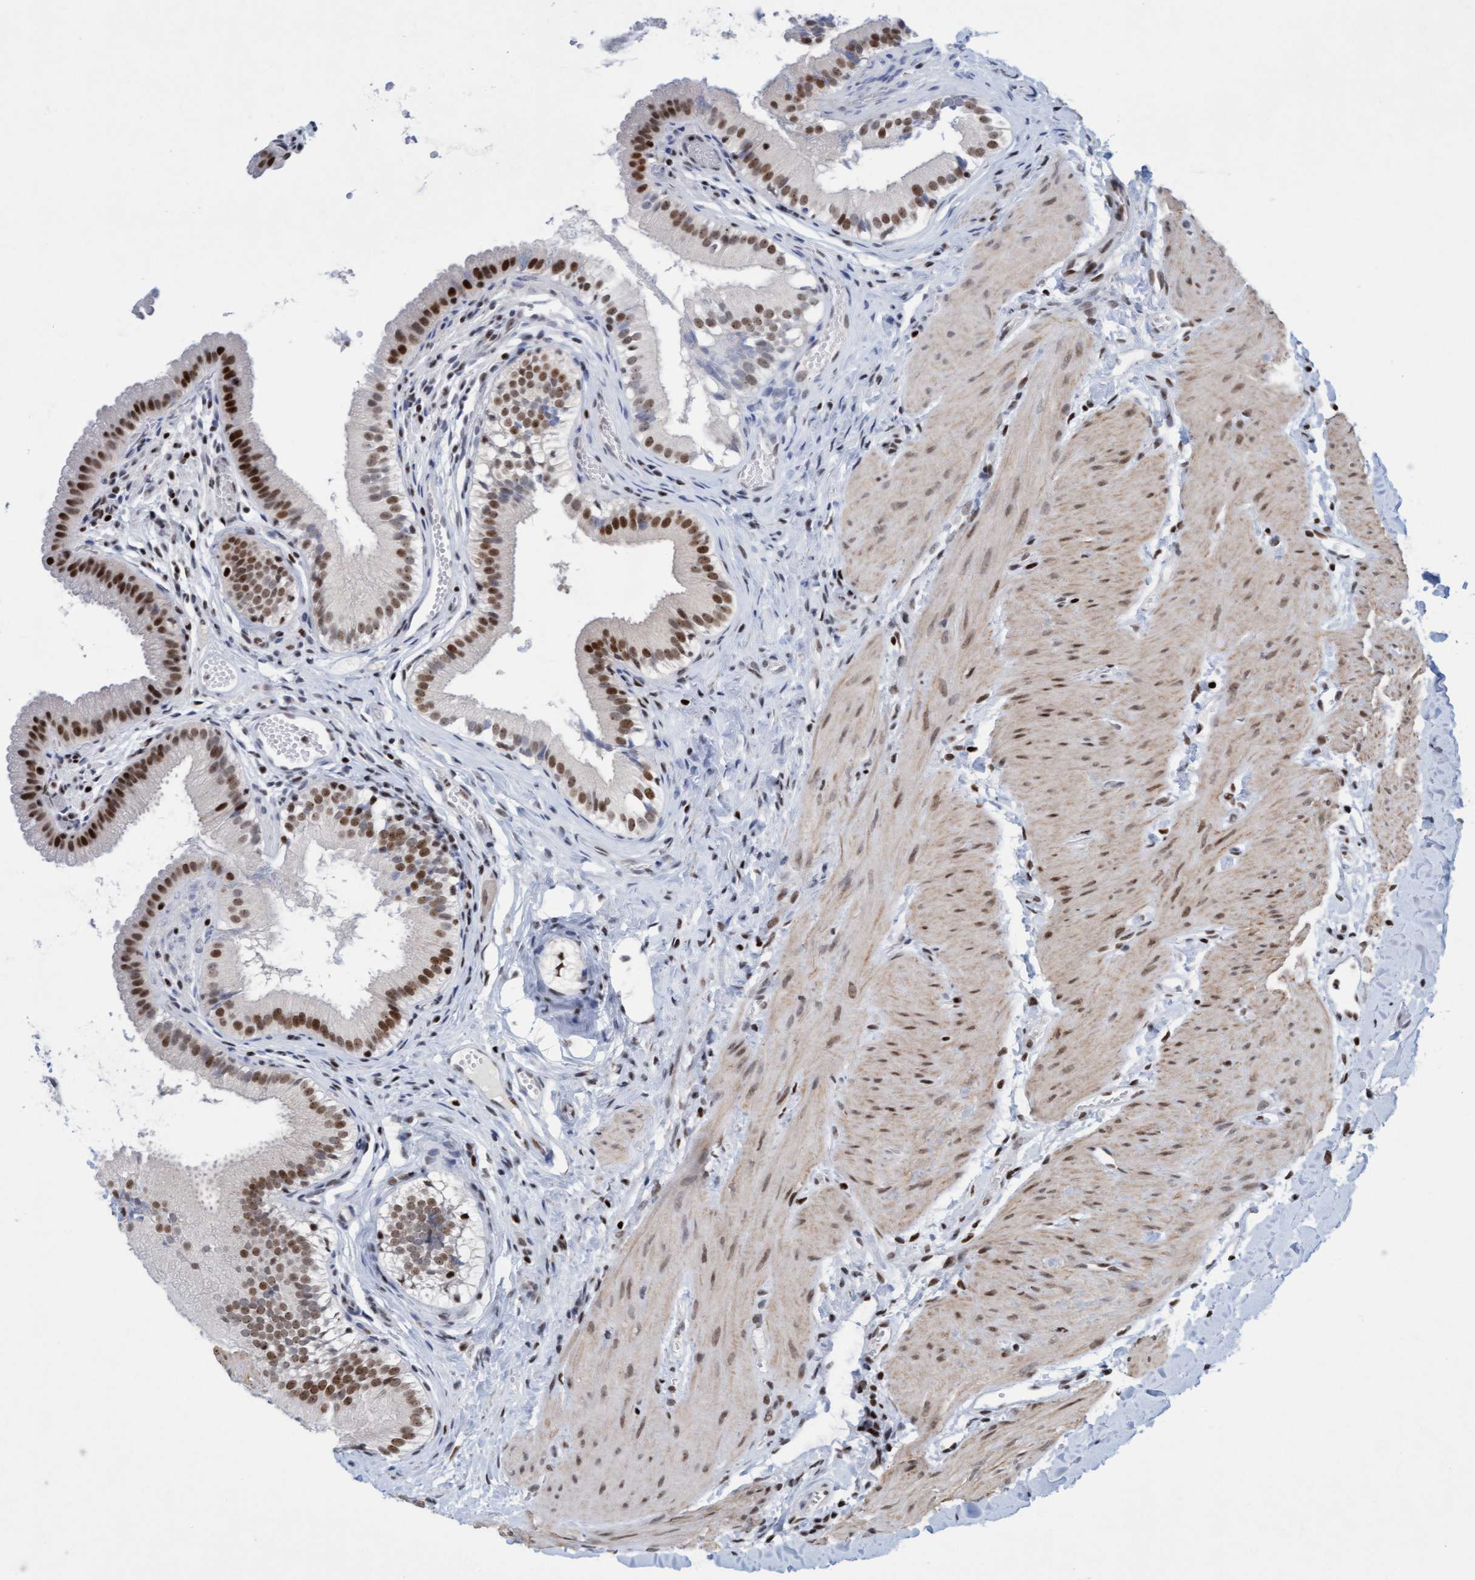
{"staining": {"intensity": "strong", "quantity": ">75%", "location": "nuclear"}, "tissue": "gallbladder", "cell_type": "Glandular cells", "image_type": "normal", "snomed": [{"axis": "morphology", "description": "Normal tissue, NOS"}, {"axis": "topography", "description": "Gallbladder"}], "caption": "About >75% of glandular cells in unremarkable human gallbladder display strong nuclear protein staining as visualized by brown immunohistochemical staining.", "gene": "GLRX2", "patient": {"sex": "female", "age": 26}}